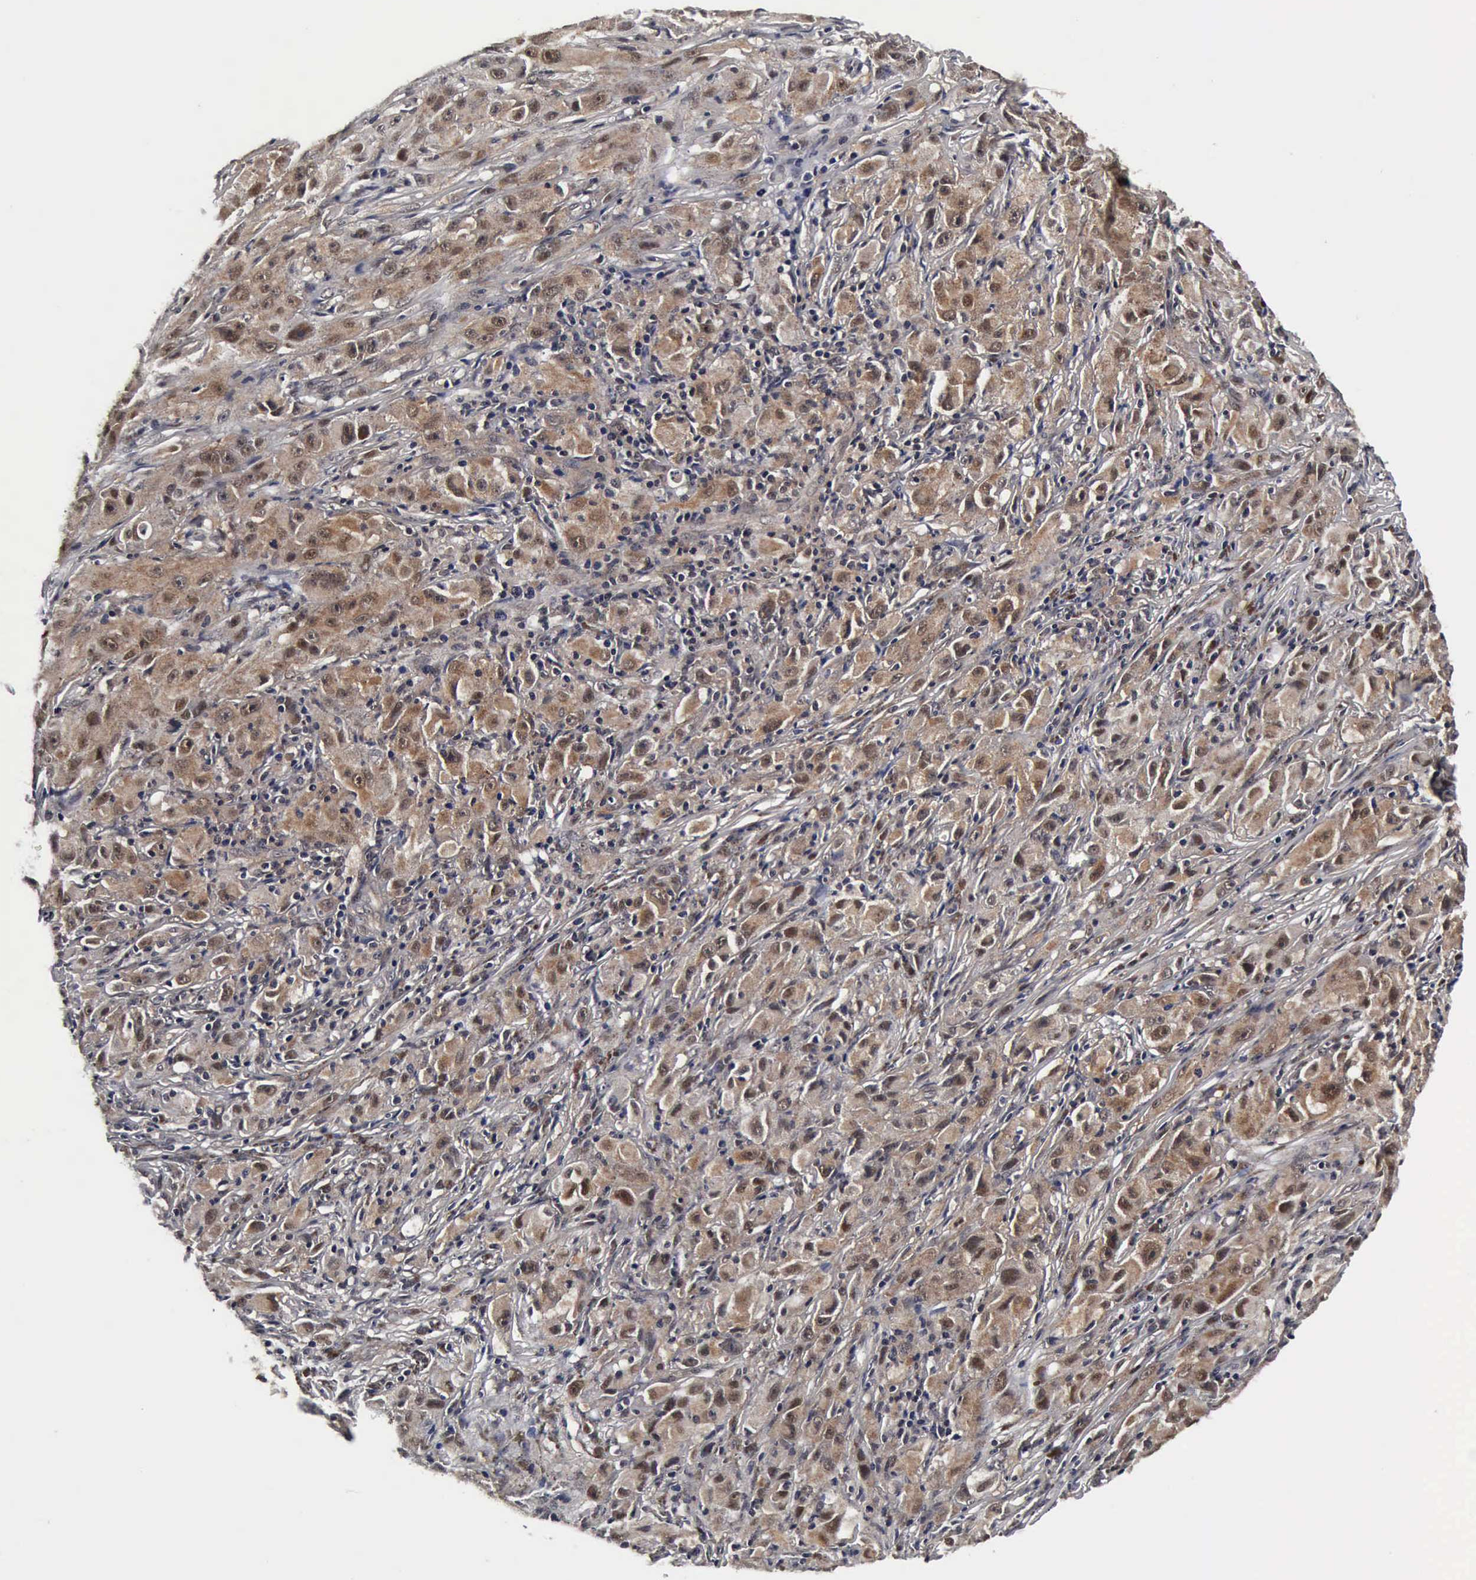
{"staining": {"intensity": "weak", "quantity": ">75%", "location": "cytoplasmic/membranous,nuclear"}, "tissue": "melanoma", "cell_type": "Tumor cells", "image_type": "cancer", "snomed": [{"axis": "morphology", "description": "Malignant melanoma, NOS"}, {"axis": "topography", "description": "Skin"}], "caption": "A low amount of weak cytoplasmic/membranous and nuclear positivity is identified in about >75% of tumor cells in malignant melanoma tissue. The protein of interest is stained brown, and the nuclei are stained in blue (DAB IHC with brightfield microscopy, high magnification).", "gene": "UBC", "patient": {"sex": "male", "age": 56}}